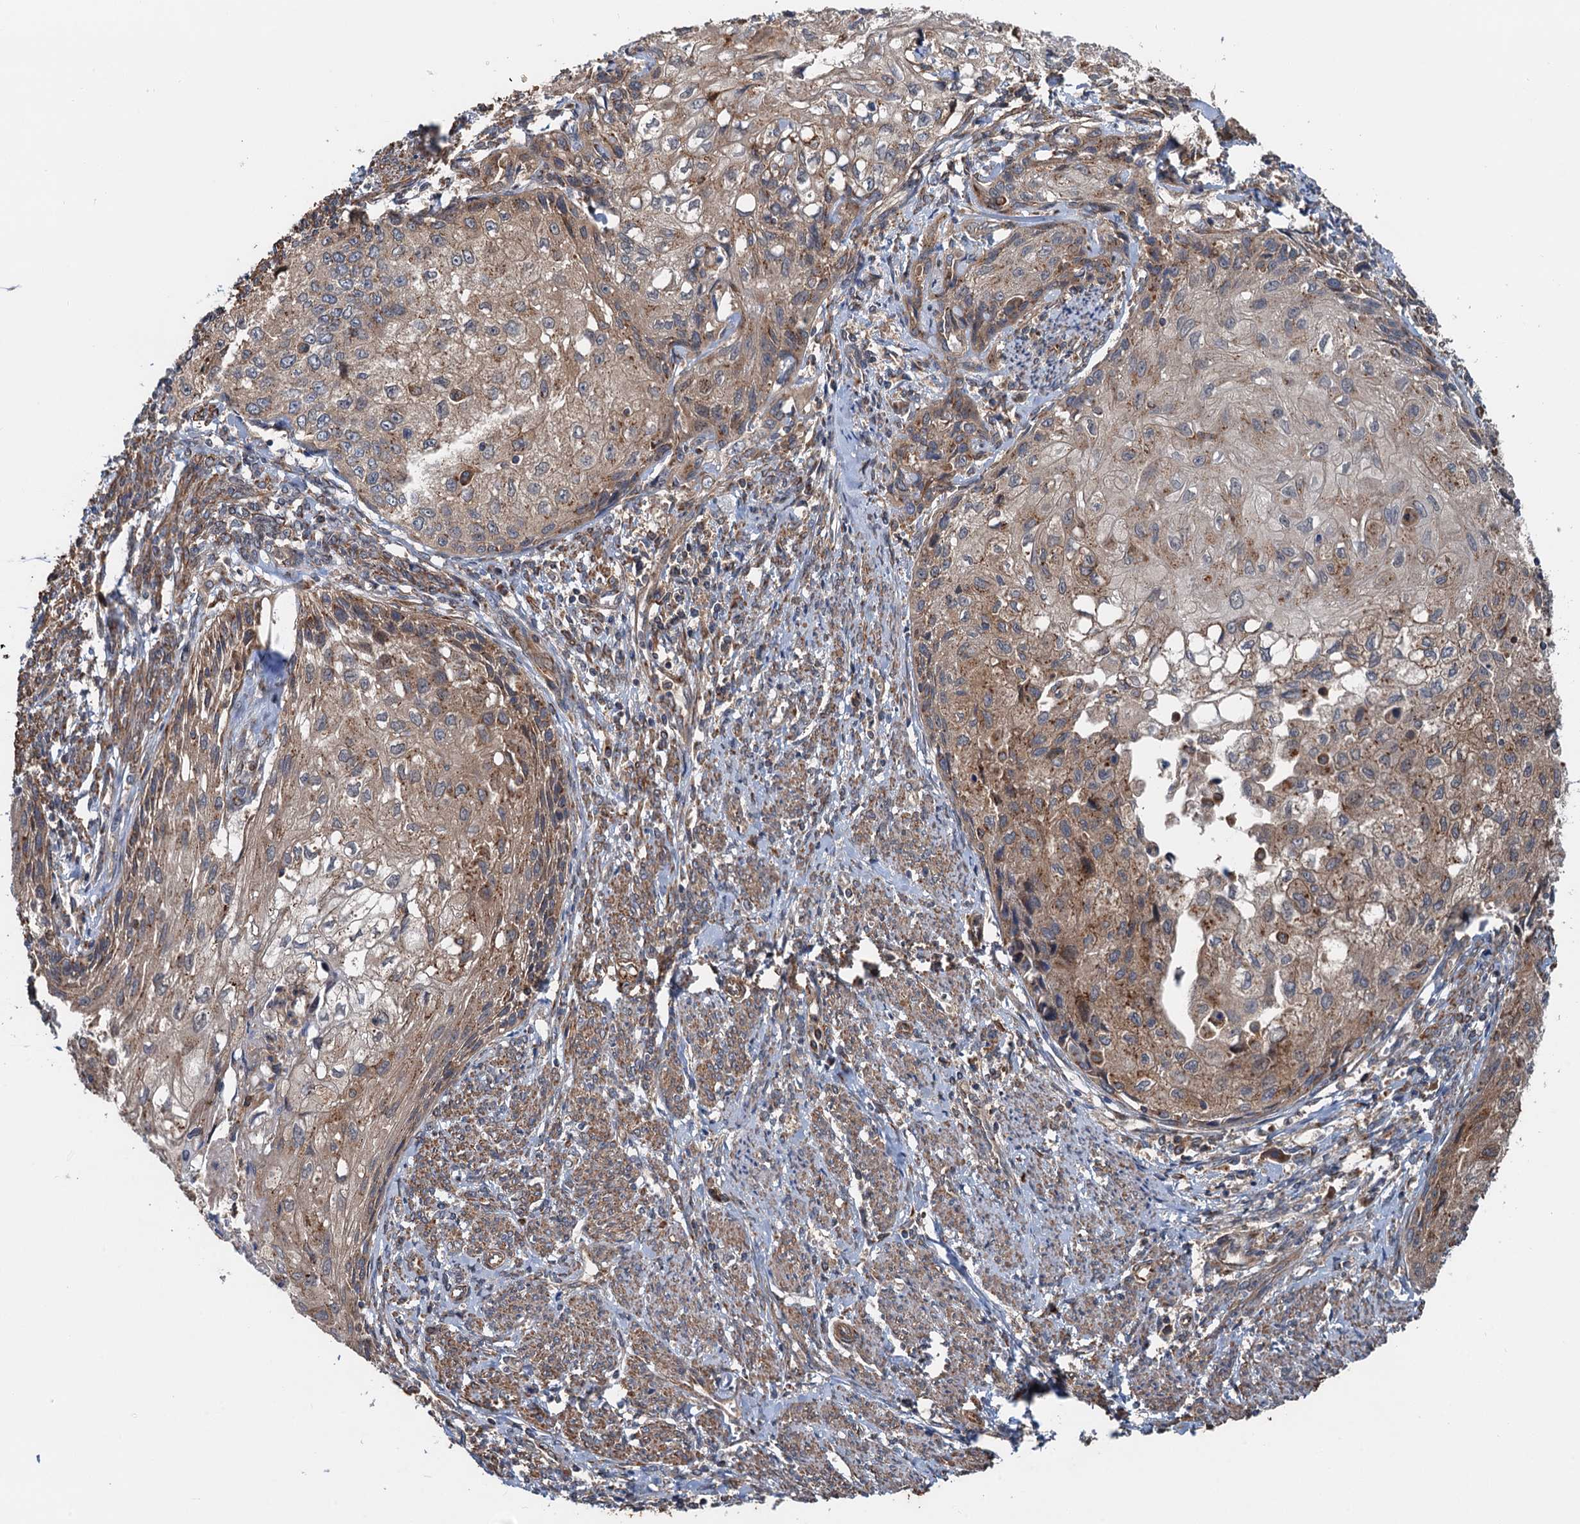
{"staining": {"intensity": "moderate", "quantity": ">75%", "location": "cytoplasmic/membranous"}, "tissue": "cervical cancer", "cell_type": "Tumor cells", "image_type": "cancer", "snomed": [{"axis": "morphology", "description": "Squamous cell carcinoma, NOS"}, {"axis": "topography", "description": "Cervix"}], "caption": "Human squamous cell carcinoma (cervical) stained for a protein (brown) exhibits moderate cytoplasmic/membranous positive expression in approximately >75% of tumor cells.", "gene": "ANKRD26", "patient": {"sex": "female", "age": 67}}